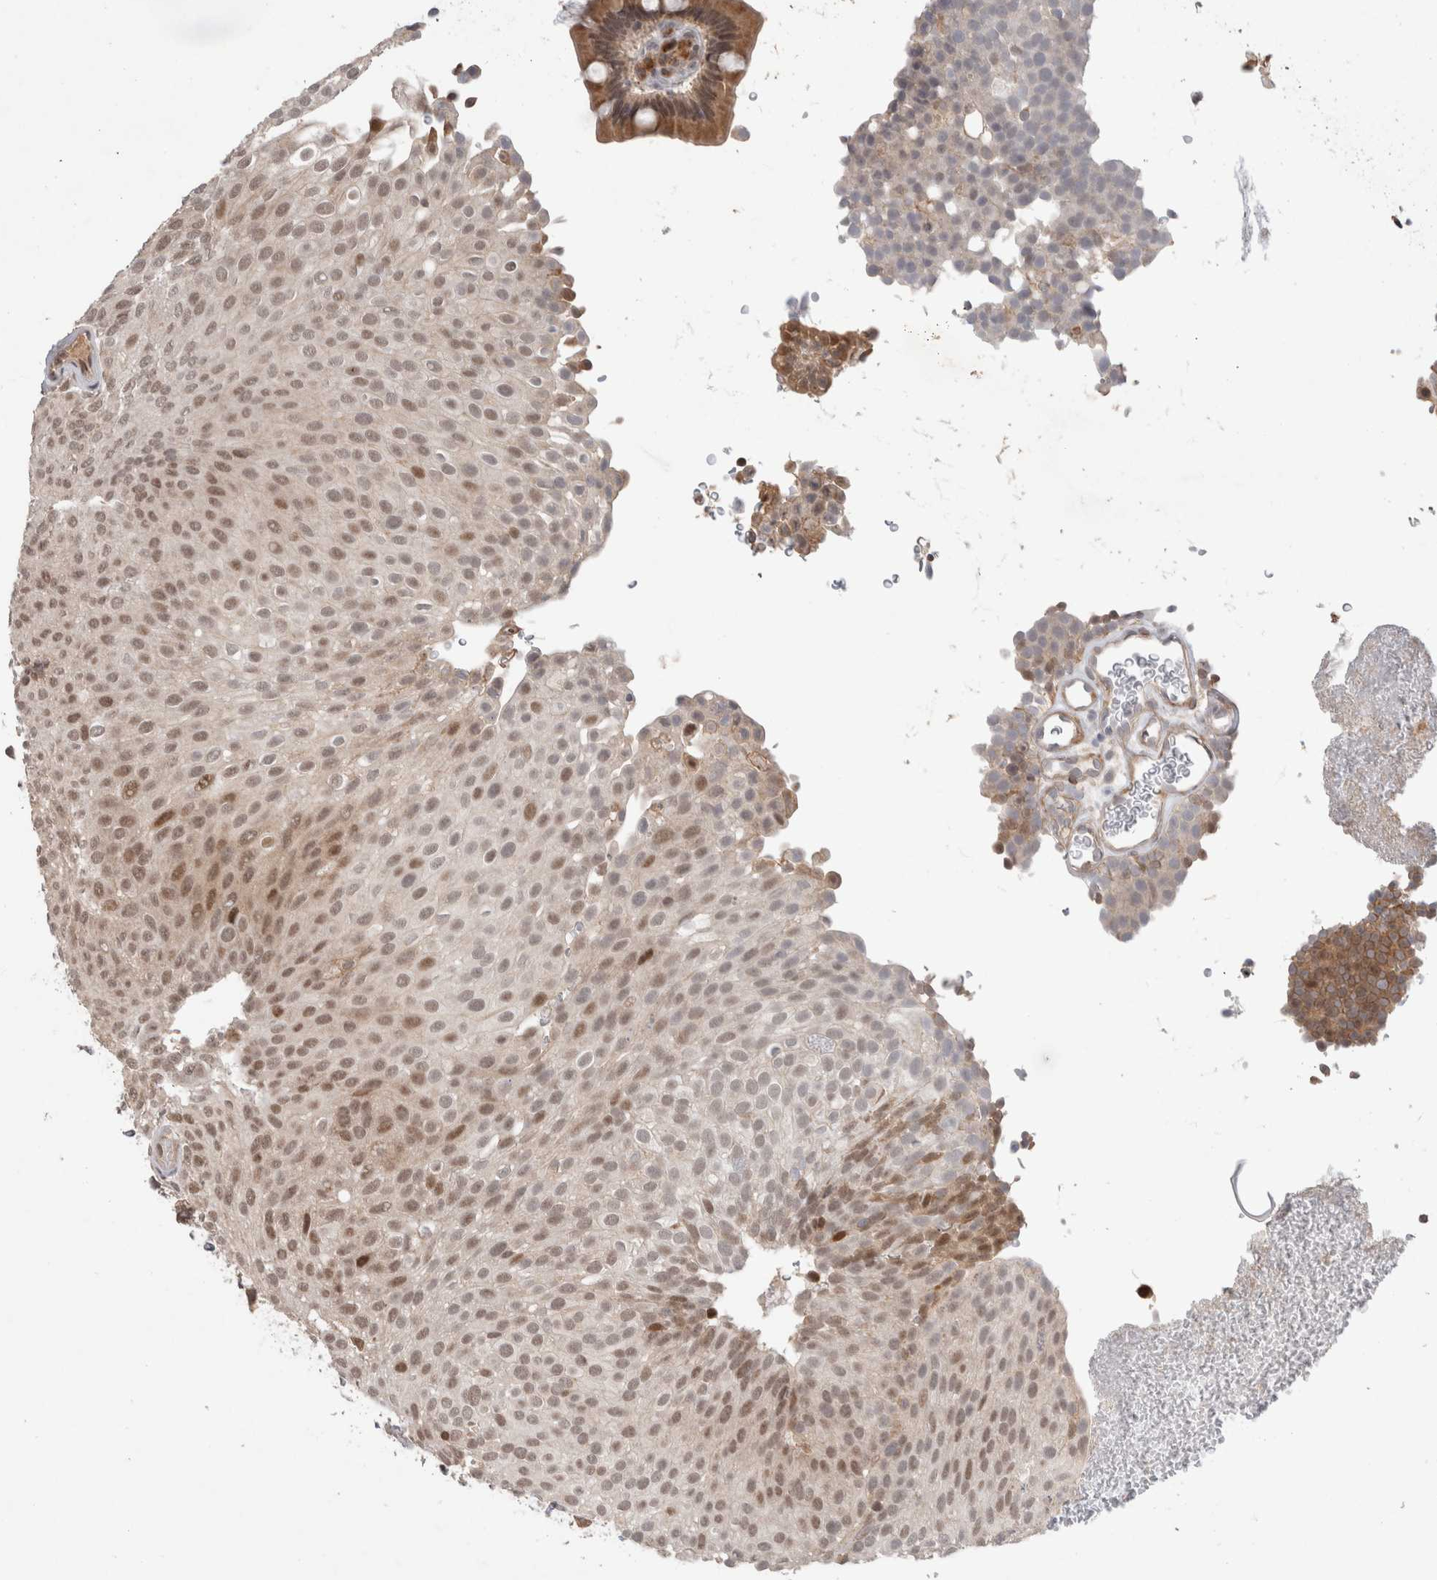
{"staining": {"intensity": "moderate", "quantity": "25%-75%", "location": "cytoplasmic/membranous,nuclear"}, "tissue": "urothelial cancer", "cell_type": "Tumor cells", "image_type": "cancer", "snomed": [{"axis": "morphology", "description": "Urothelial carcinoma, Low grade"}, {"axis": "topography", "description": "Urinary bladder"}], "caption": "This image reveals IHC staining of human urothelial cancer, with medium moderate cytoplasmic/membranous and nuclear expression in approximately 25%-75% of tumor cells.", "gene": "SYDE2", "patient": {"sex": "male", "age": 78}}